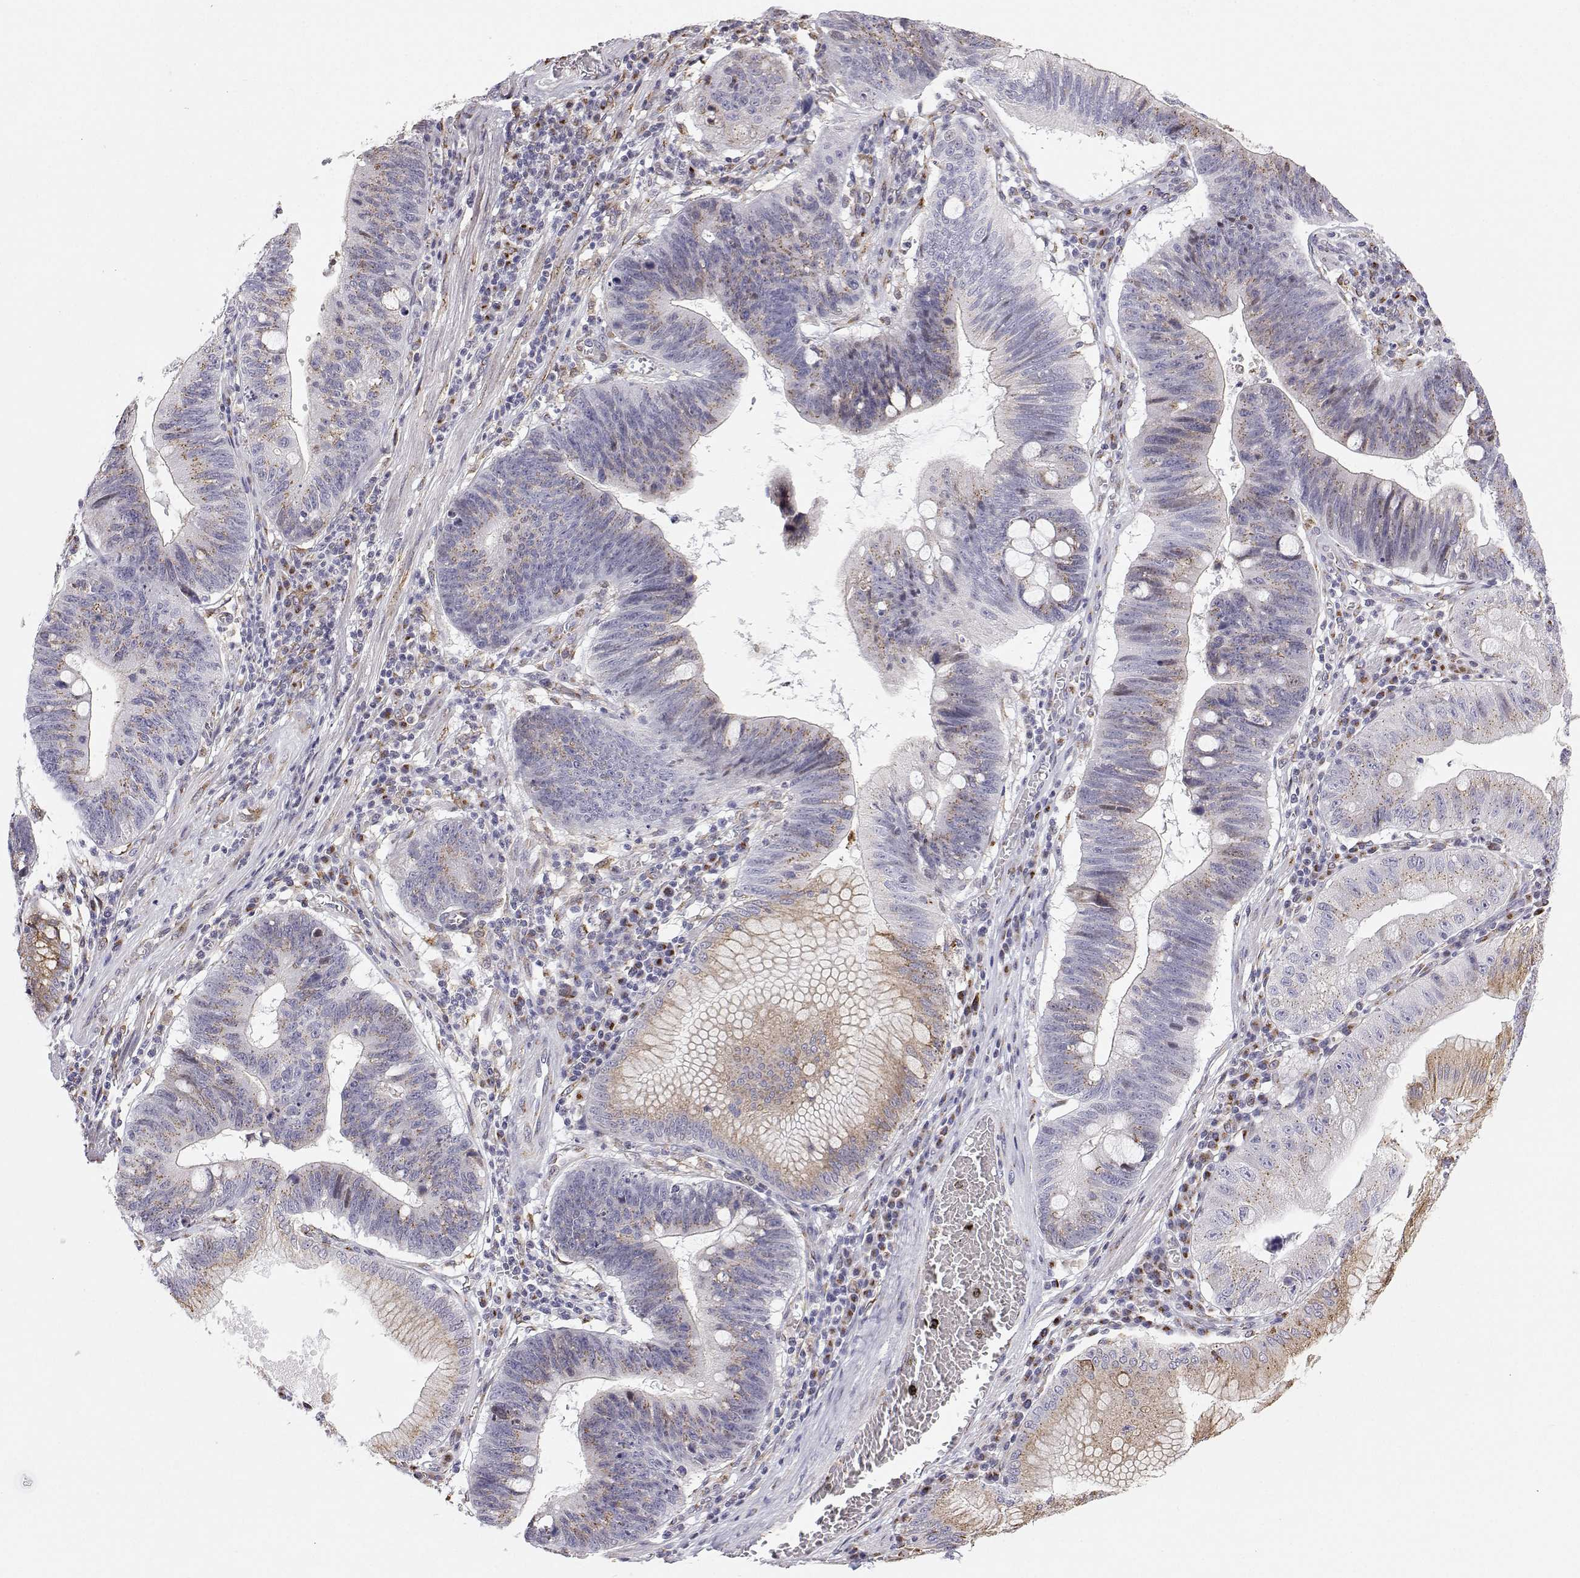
{"staining": {"intensity": "weak", "quantity": "25%-75%", "location": "cytoplasmic/membranous"}, "tissue": "stomach cancer", "cell_type": "Tumor cells", "image_type": "cancer", "snomed": [{"axis": "morphology", "description": "Adenocarcinoma, NOS"}, {"axis": "topography", "description": "Stomach"}], "caption": "The image demonstrates staining of stomach cancer, revealing weak cytoplasmic/membranous protein positivity (brown color) within tumor cells.", "gene": "STARD13", "patient": {"sex": "male", "age": 59}}